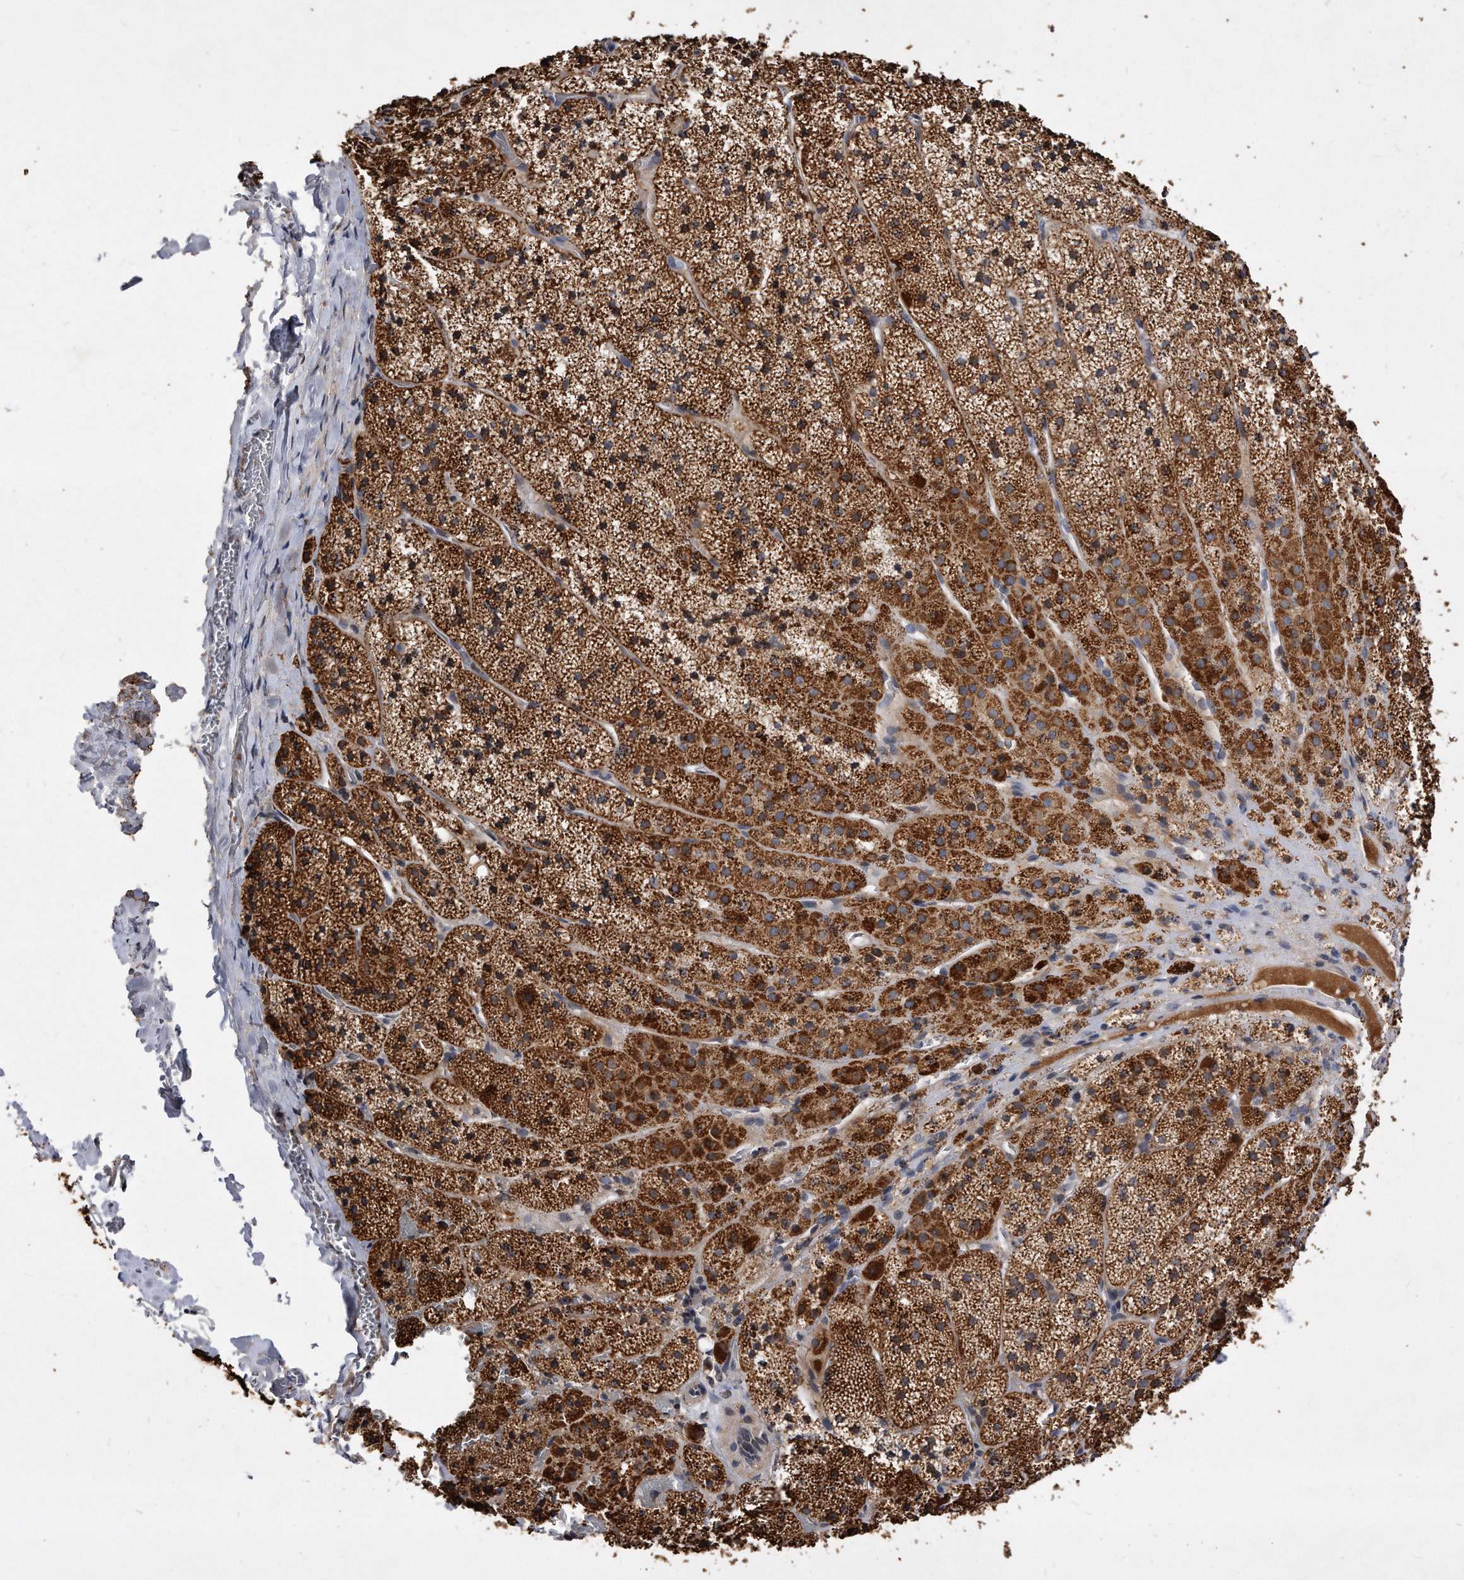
{"staining": {"intensity": "strong", "quantity": ">75%", "location": "cytoplasmic/membranous"}, "tissue": "adrenal gland", "cell_type": "Glandular cells", "image_type": "normal", "snomed": [{"axis": "morphology", "description": "Normal tissue, NOS"}, {"axis": "topography", "description": "Adrenal gland"}], "caption": "Protein positivity by immunohistochemistry demonstrates strong cytoplasmic/membranous positivity in approximately >75% of glandular cells in normal adrenal gland.", "gene": "PPP5C", "patient": {"sex": "female", "age": 44}}